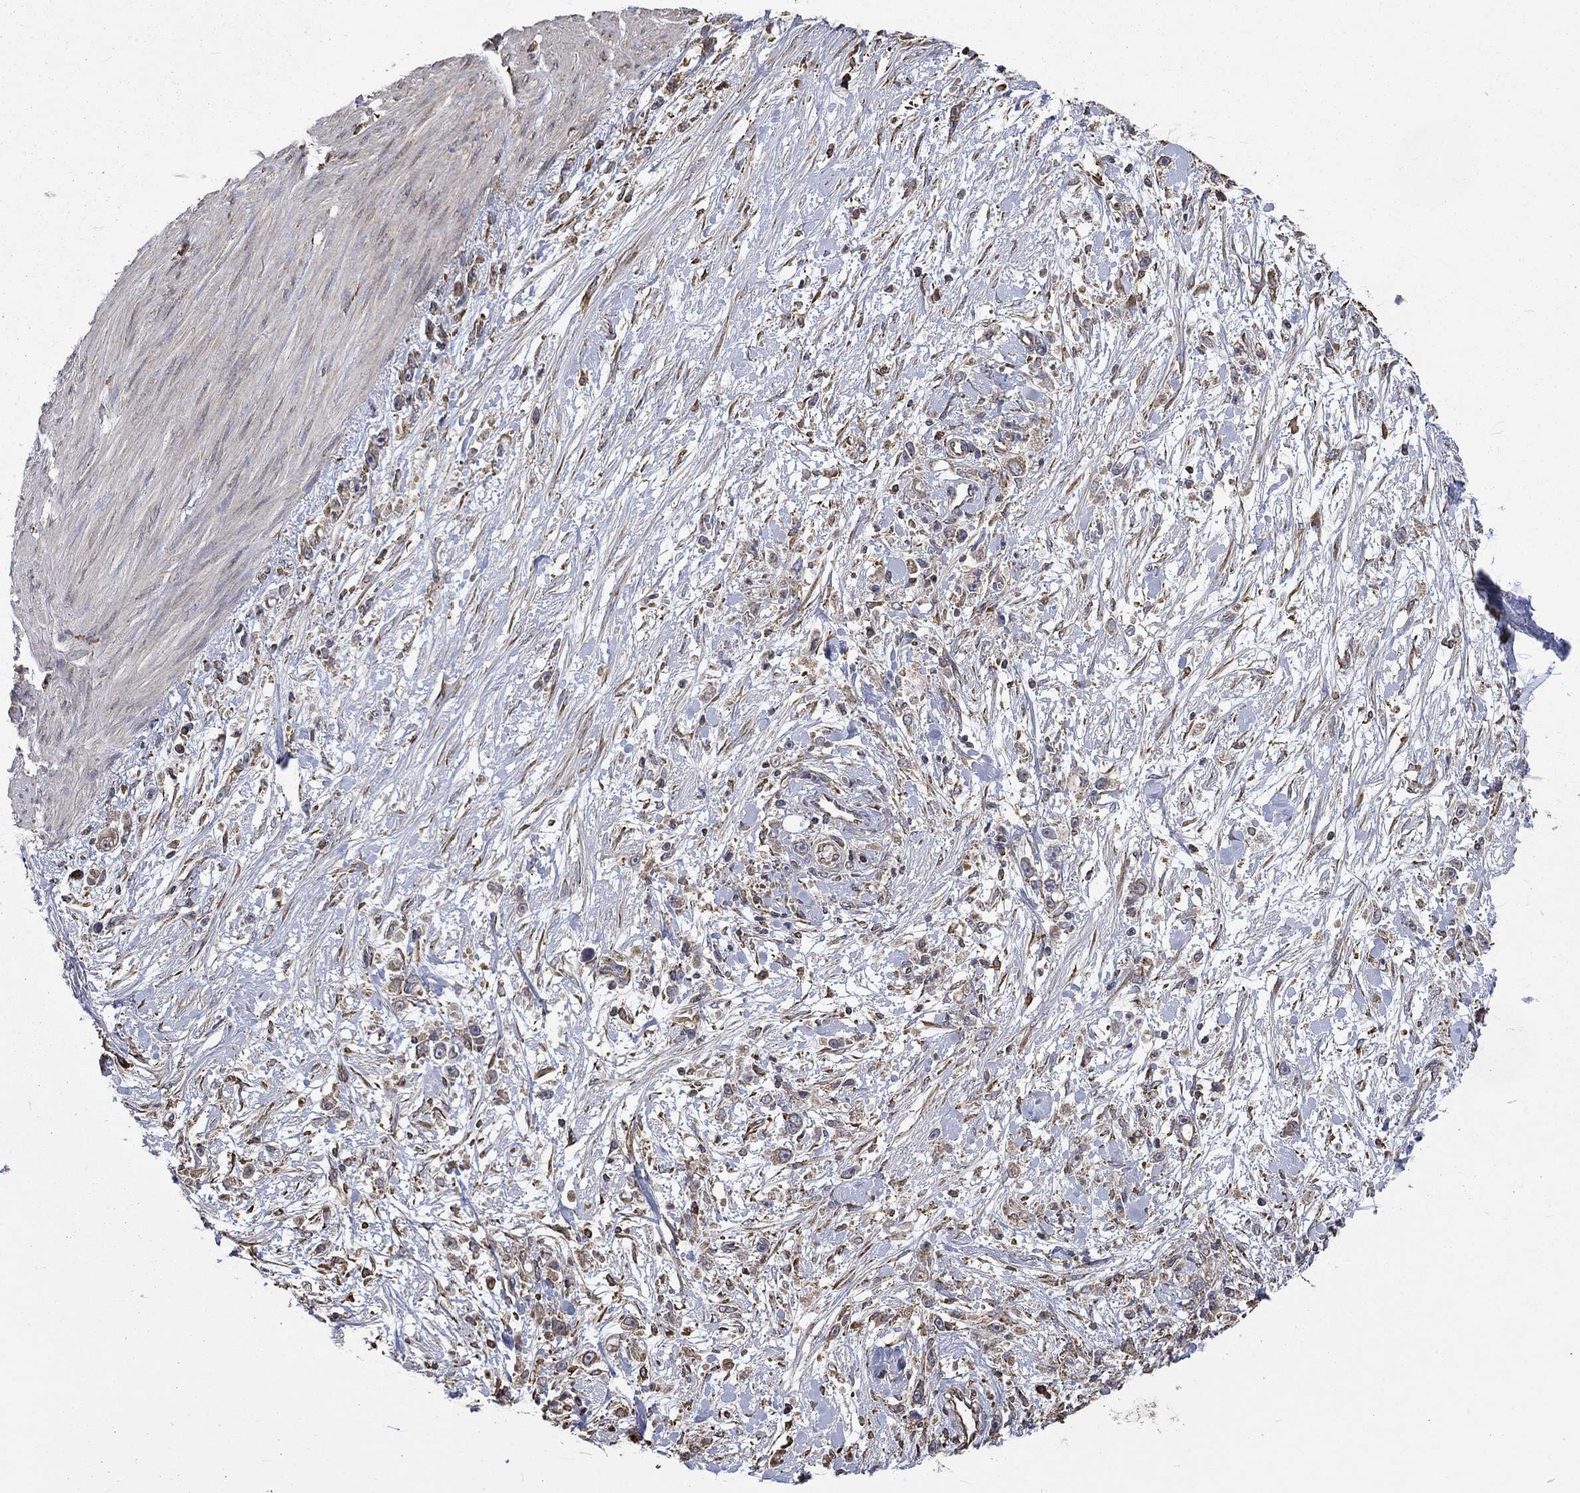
{"staining": {"intensity": "moderate", "quantity": "<25%", "location": "cytoplasmic/membranous"}, "tissue": "stomach cancer", "cell_type": "Tumor cells", "image_type": "cancer", "snomed": [{"axis": "morphology", "description": "Adenocarcinoma, NOS"}, {"axis": "topography", "description": "Stomach"}], "caption": "Moderate cytoplasmic/membranous protein positivity is identified in about <25% of tumor cells in stomach cancer (adenocarcinoma).", "gene": "ESRRA", "patient": {"sex": "female", "age": 59}}